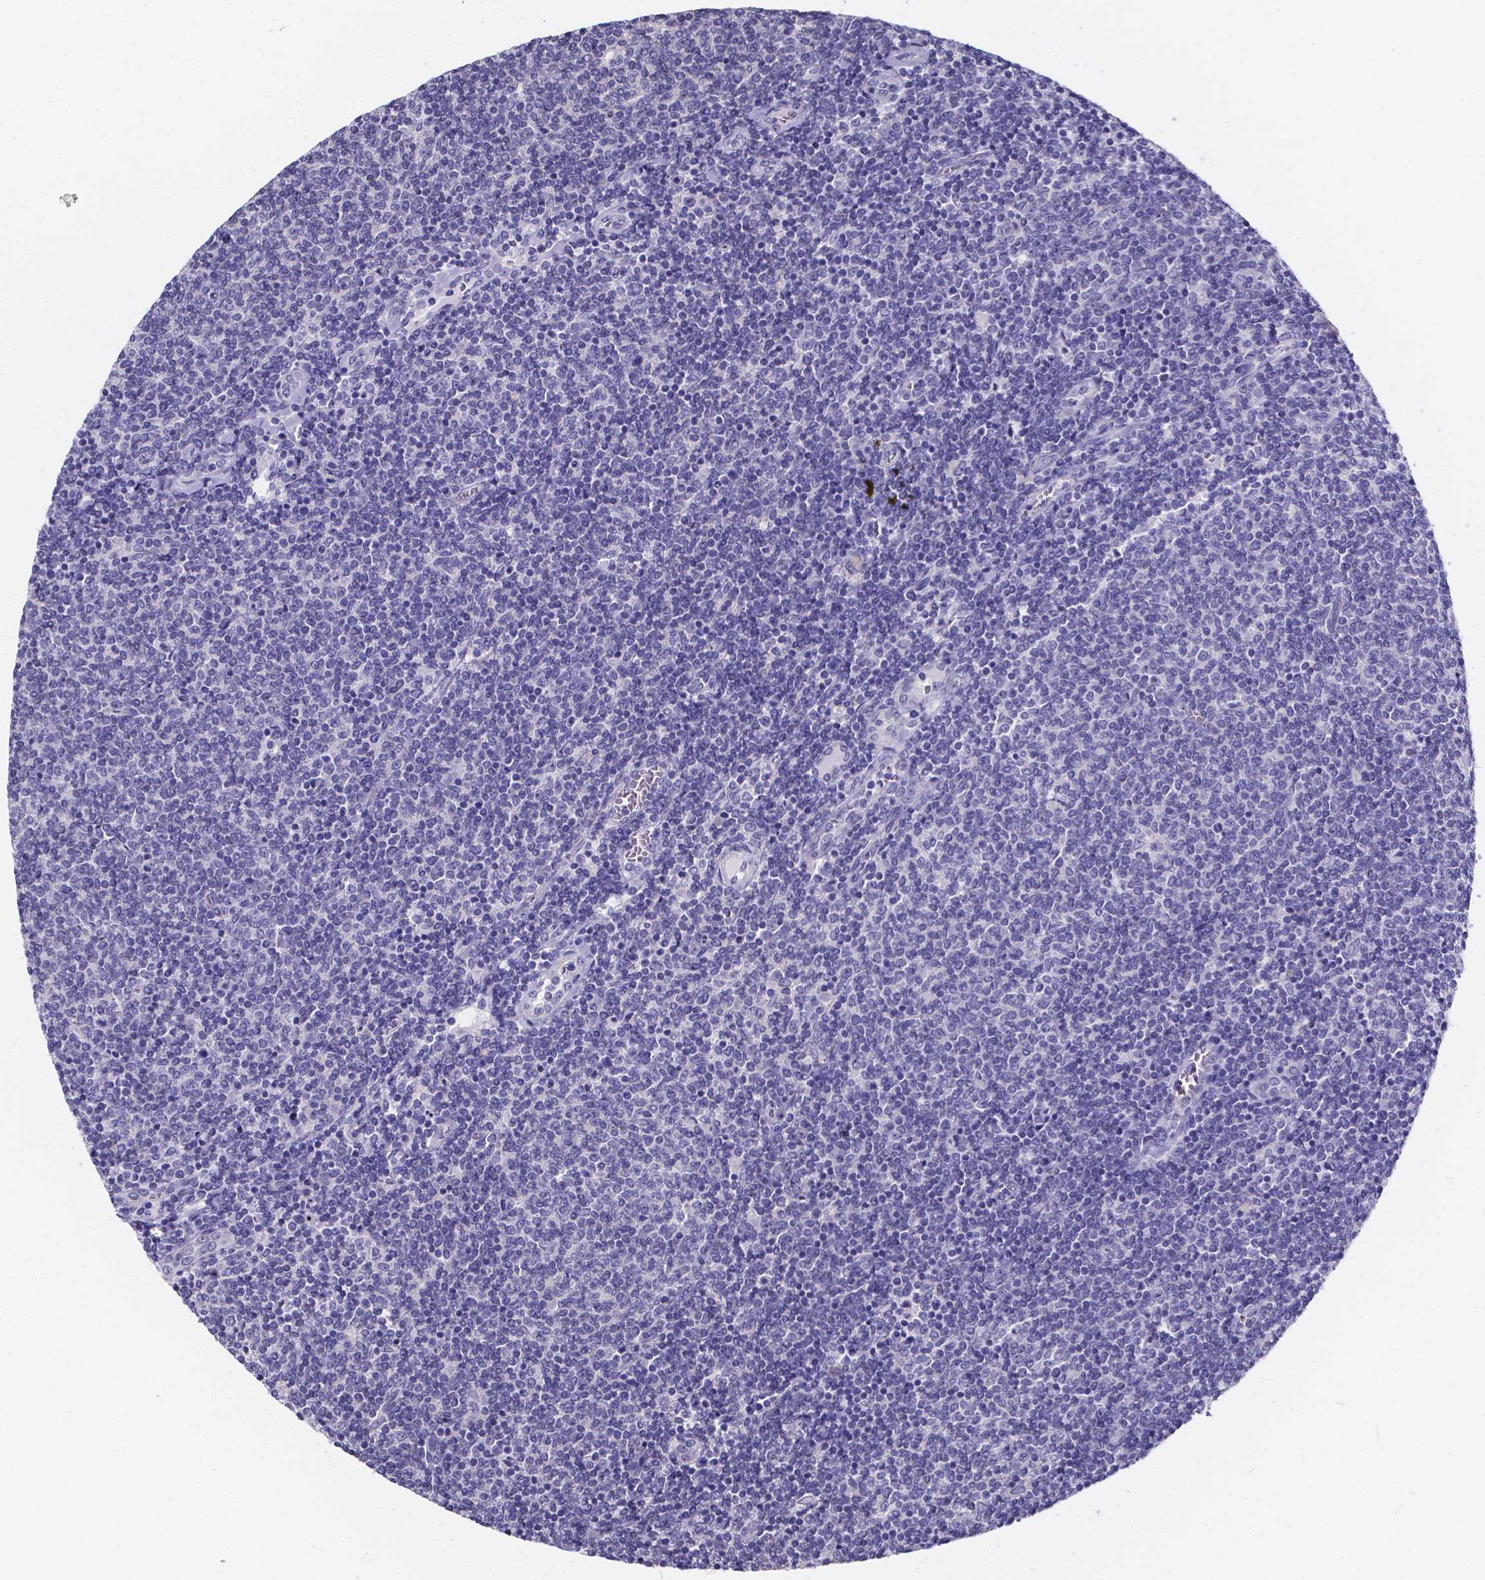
{"staining": {"intensity": "negative", "quantity": "none", "location": "none"}, "tissue": "lymphoma", "cell_type": "Tumor cells", "image_type": "cancer", "snomed": [{"axis": "morphology", "description": "Malignant lymphoma, non-Hodgkin's type, Low grade"}, {"axis": "topography", "description": "Lymph node"}], "caption": "High magnification brightfield microscopy of malignant lymphoma, non-Hodgkin's type (low-grade) stained with DAB (3,3'-diaminobenzidine) (brown) and counterstained with hematoxylin (blue): tumor cells show no significant expression.", "gene": "SPEF2", "patient": {"sex": "male", "age": 52}}